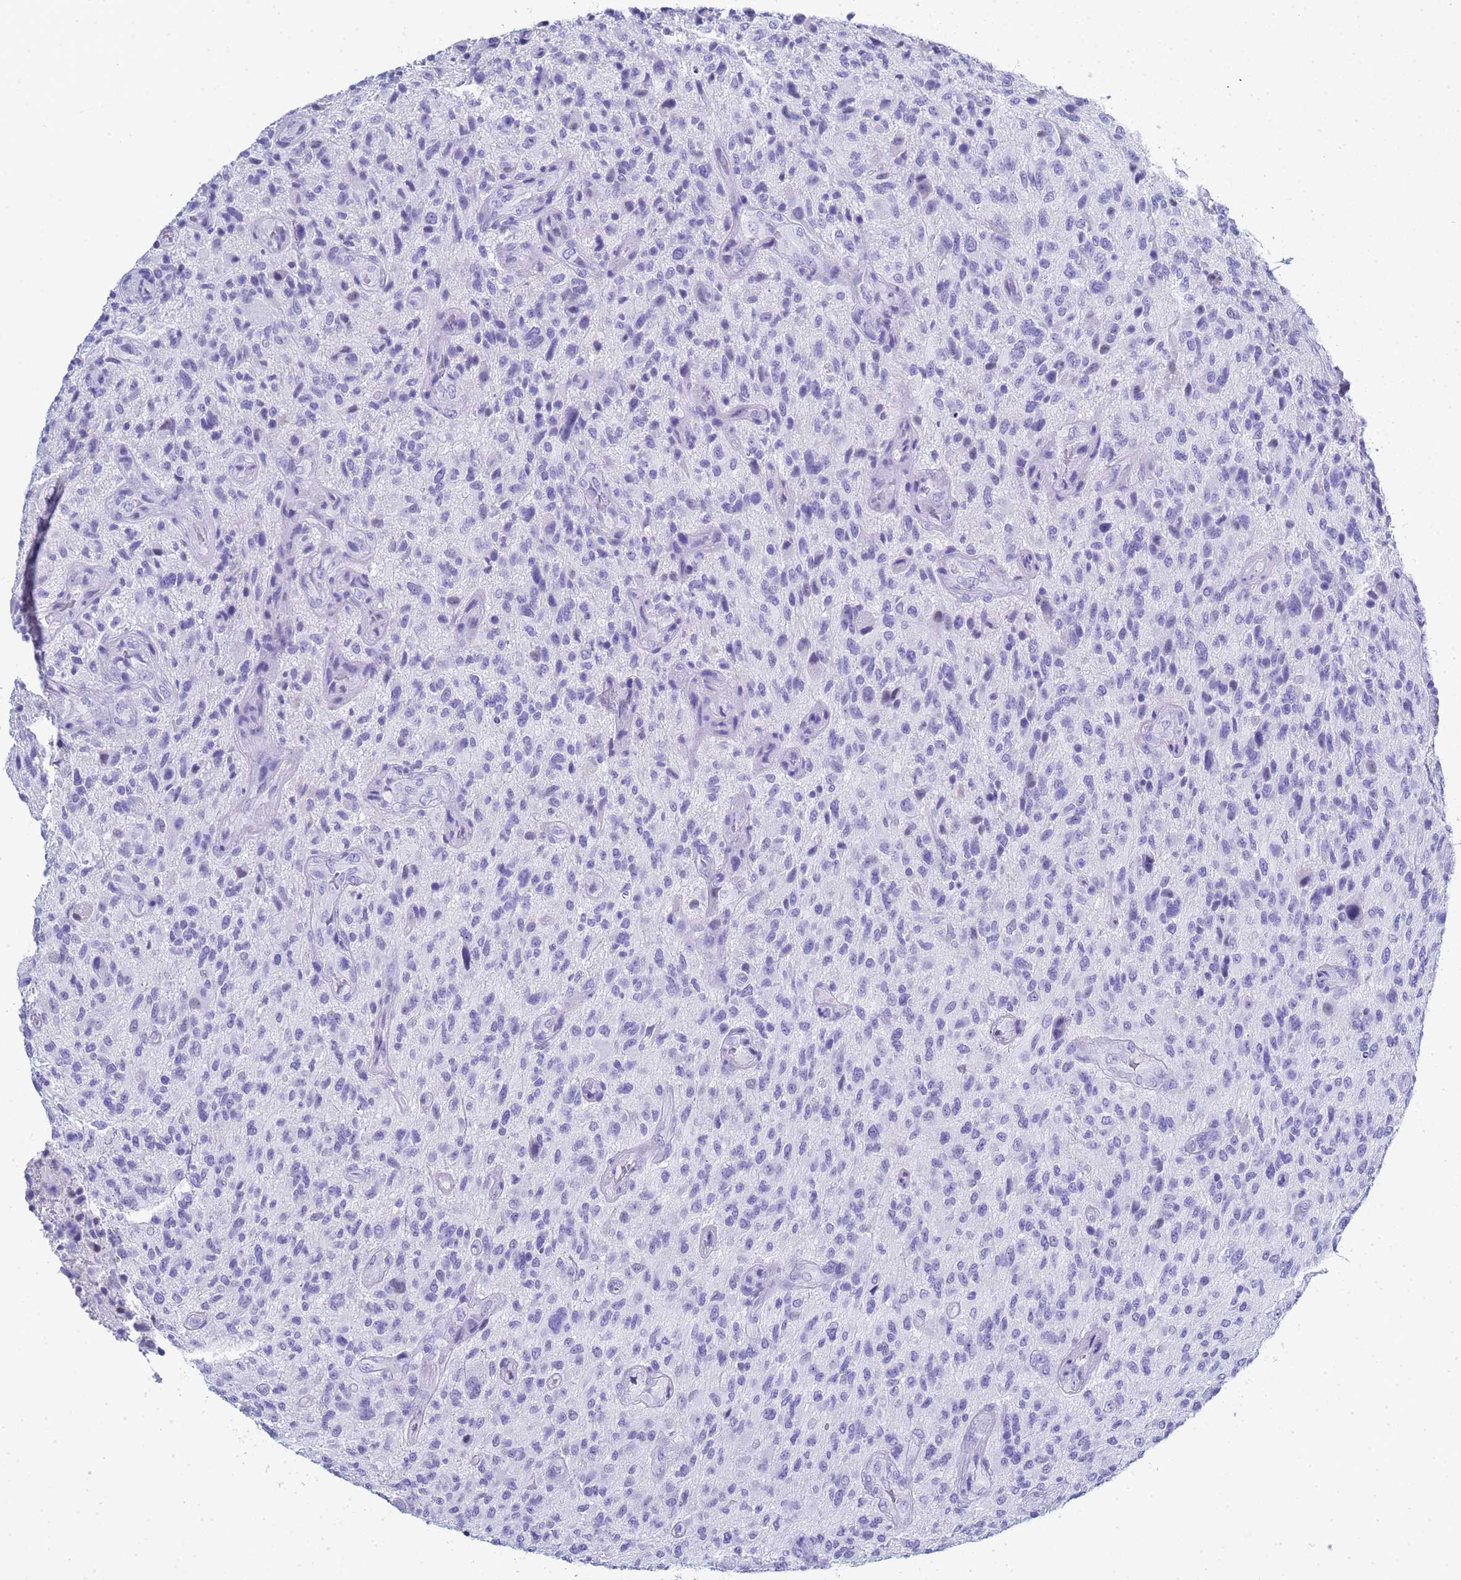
{"staining": {"intensity": "negative", "quantity": "none", "location": "none"}, "tissue": "glioma", "cell_type": "Tumor cells", "image_type": "cancer", "snomed": [{"axis": "morphology", "description": "Glioma, malignant, High grade"}, {"axis": "topography", "description": "Brain"}], "caption": "Immunohistochemistry (IHC) of human malignant glioma (high-grade) demonstrates no positivity in tumor cells.", "gene": "CTRC", "patient": {"sex": "male", "age": 47}}